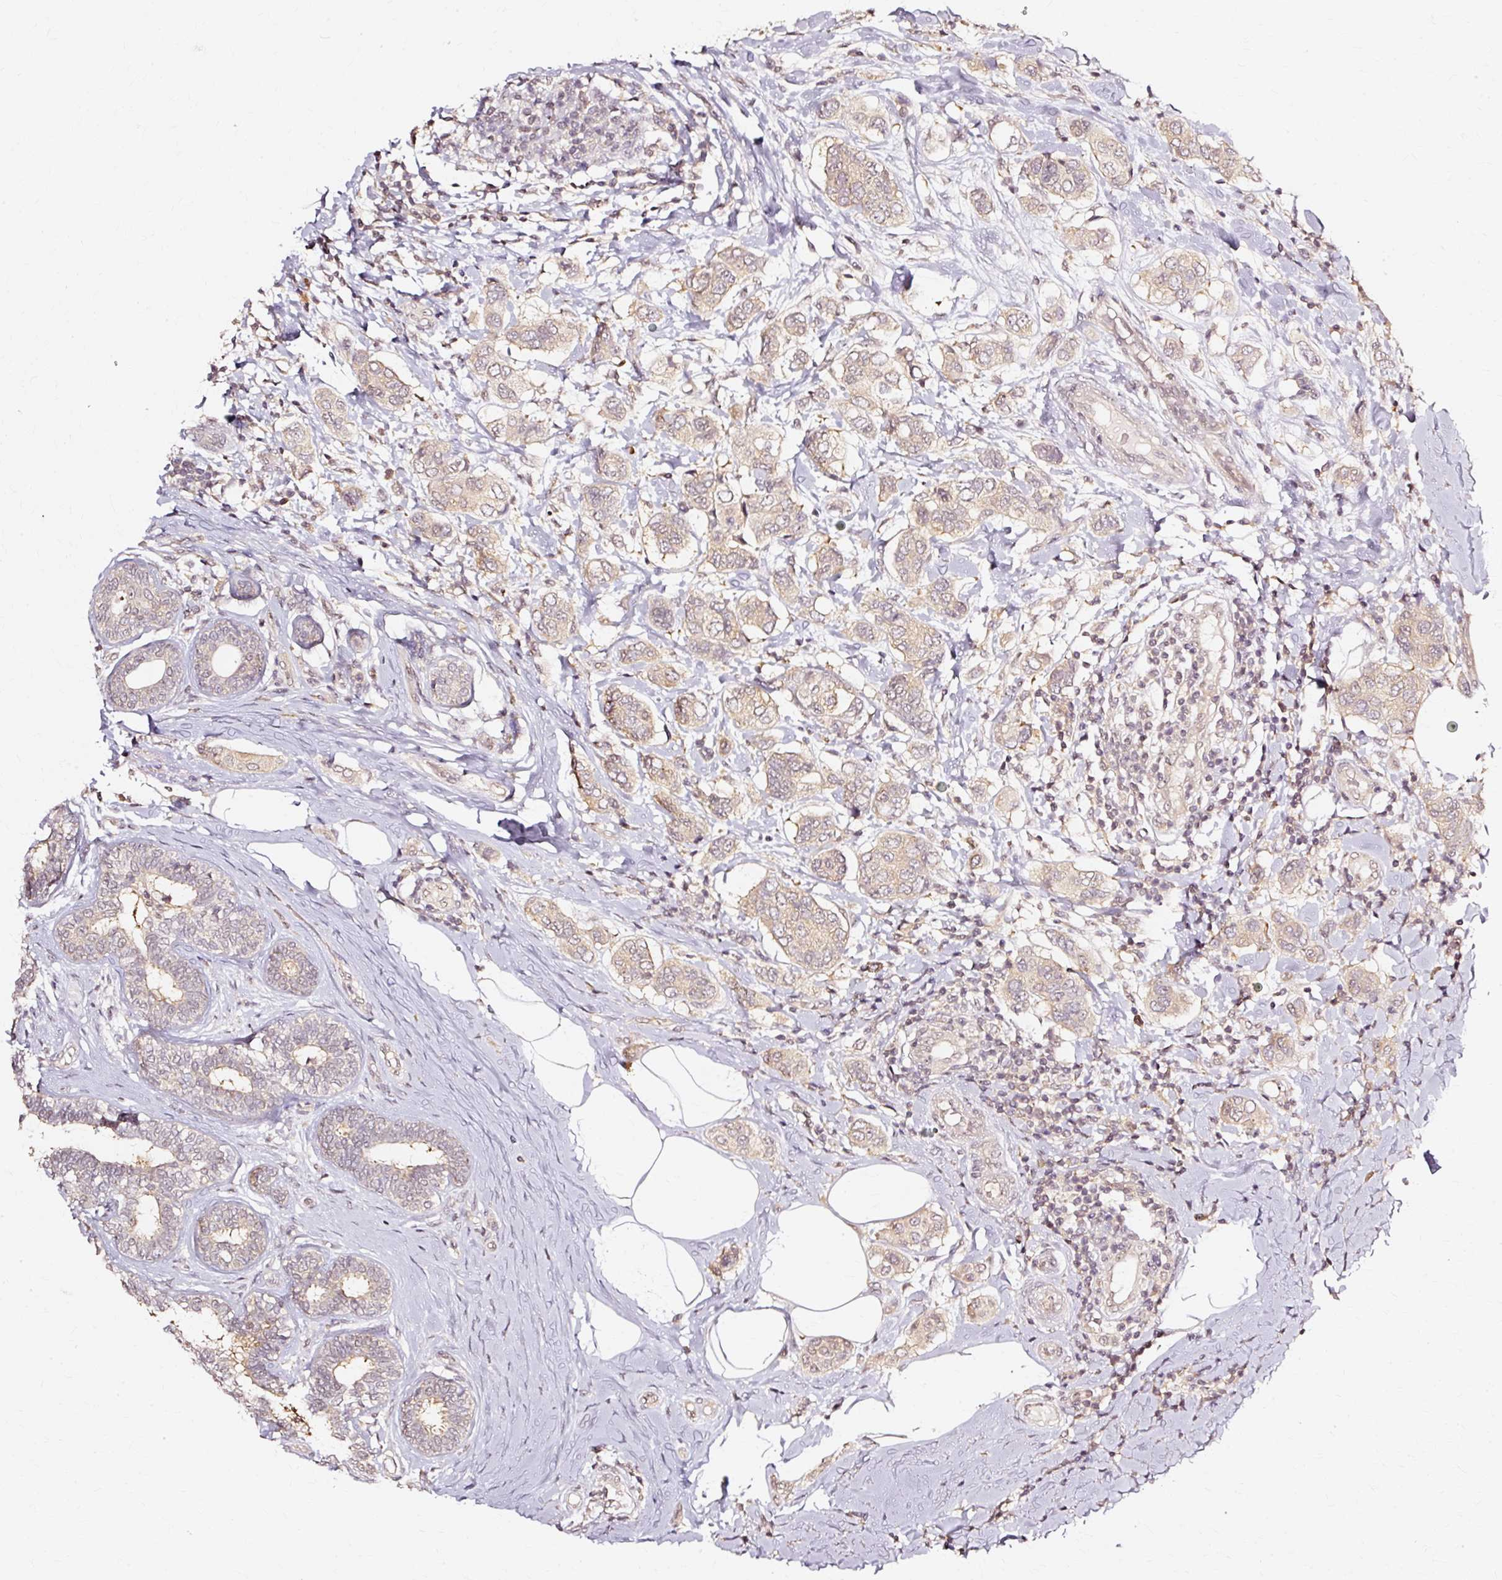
{"staining": {"intensity": "weak", "quantity": ">75%", "location": "cytoplasmic/membranous"}, "tissue": "breast cancer", "cell_type": "Tumor cells", "image_type": "cancer", "snomed": [{"axis": "morphology", "description": "Lobular carcinoma"}, {"axis": "topography", "description": "Breast"}], "caption": "DAB (3,3'-diaminobenzidine) immunohistochemical staining of human breast lobular carcinoma displays weak cytoplasmic/membranous protein expression in about >75% of tumor cells. The protein is stained brown, and the nuclei are stained in blue (DAB (3,3'-diaminobenzidine) IHC with brightfield microscopy, high magnification).", "gene": "RGPD5", "patient": {"sex": "female", "age": 51}}